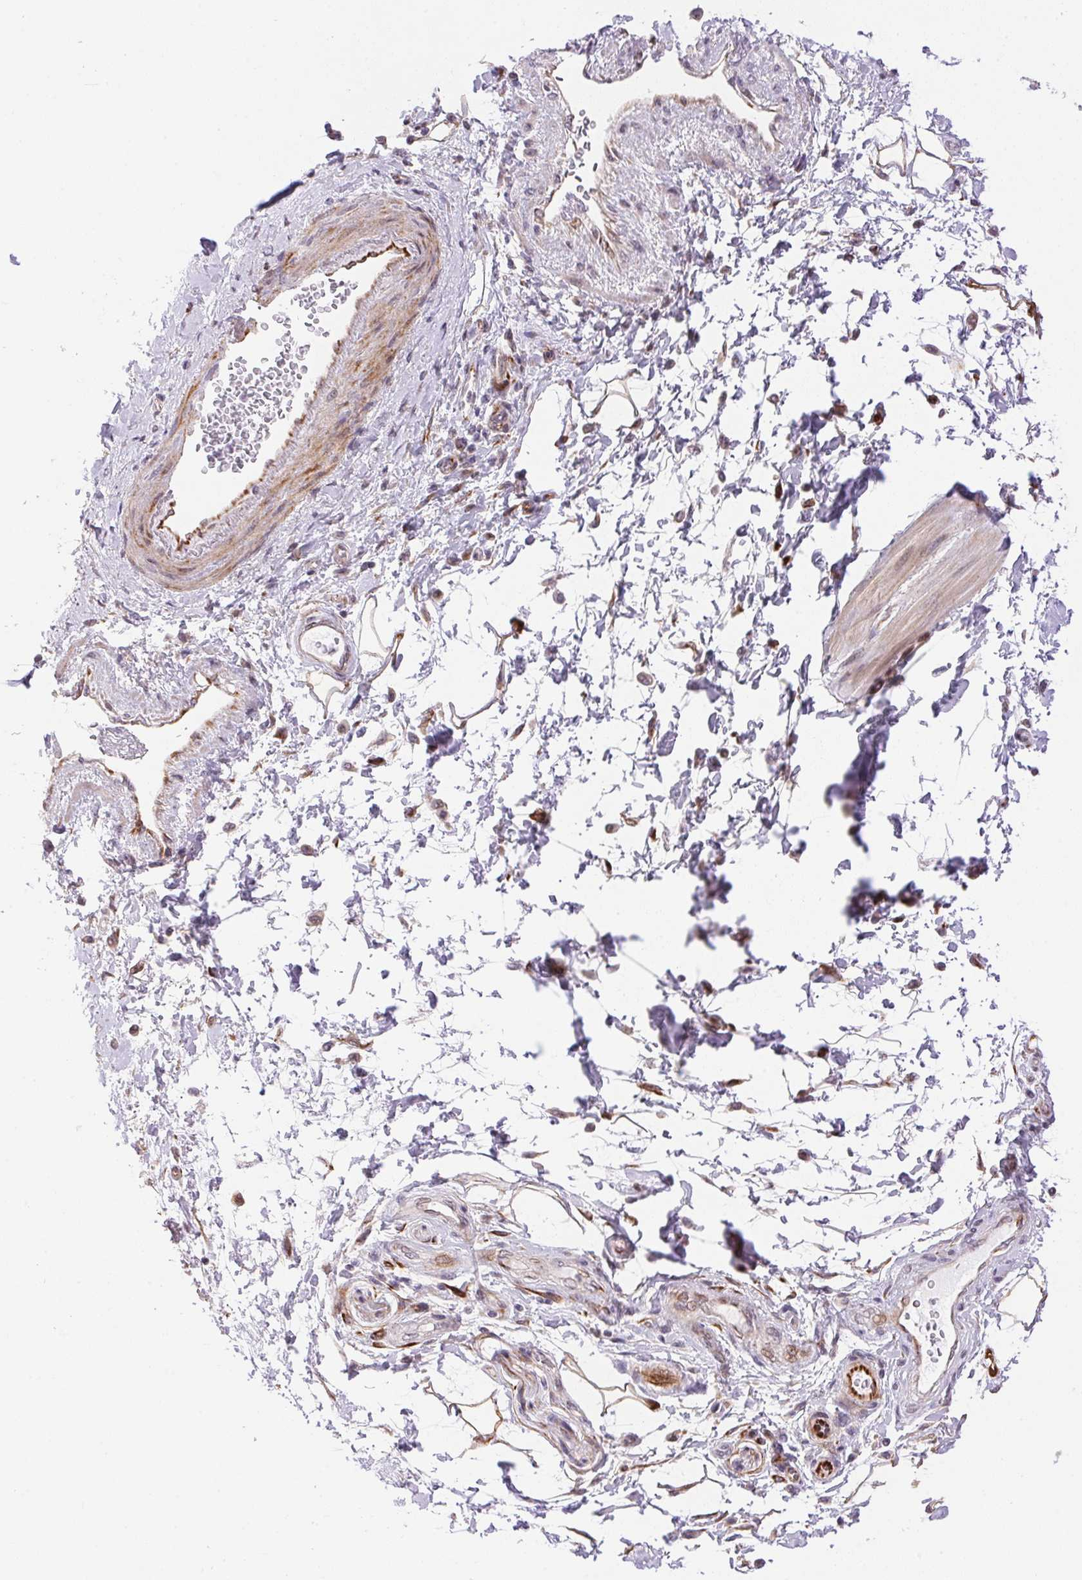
{"staining": {"intensity": "moderate", "quantity": ">75%", "location": "cytoplasmic/membranous"}, "tissue": "adipose tissue", "cell_type": "Adipocytes", "image_type": "normal", "snomed": [{"axis": "morphology", "description": "Normal tissue, NOS"}, {"axis": "topography", "description": "Urinary bladder"}, {"axis": "topography", "description": "Peripheral nerve tissue"}], "caption": "Adipose tissue stained with DAB (3,3'-diaminobenzidine) immunohistochemistry (IHC) reveals medium levels of moderate cytoplasmic/membranous expression in about >75% of adipocytes. The staining is performed using DAB brown chromogen to label protein expression. The nuclei are counter-stained blue using hematoxylin.", "gene": "GYG2", "patient": {"sex": "female", "age": 60}}